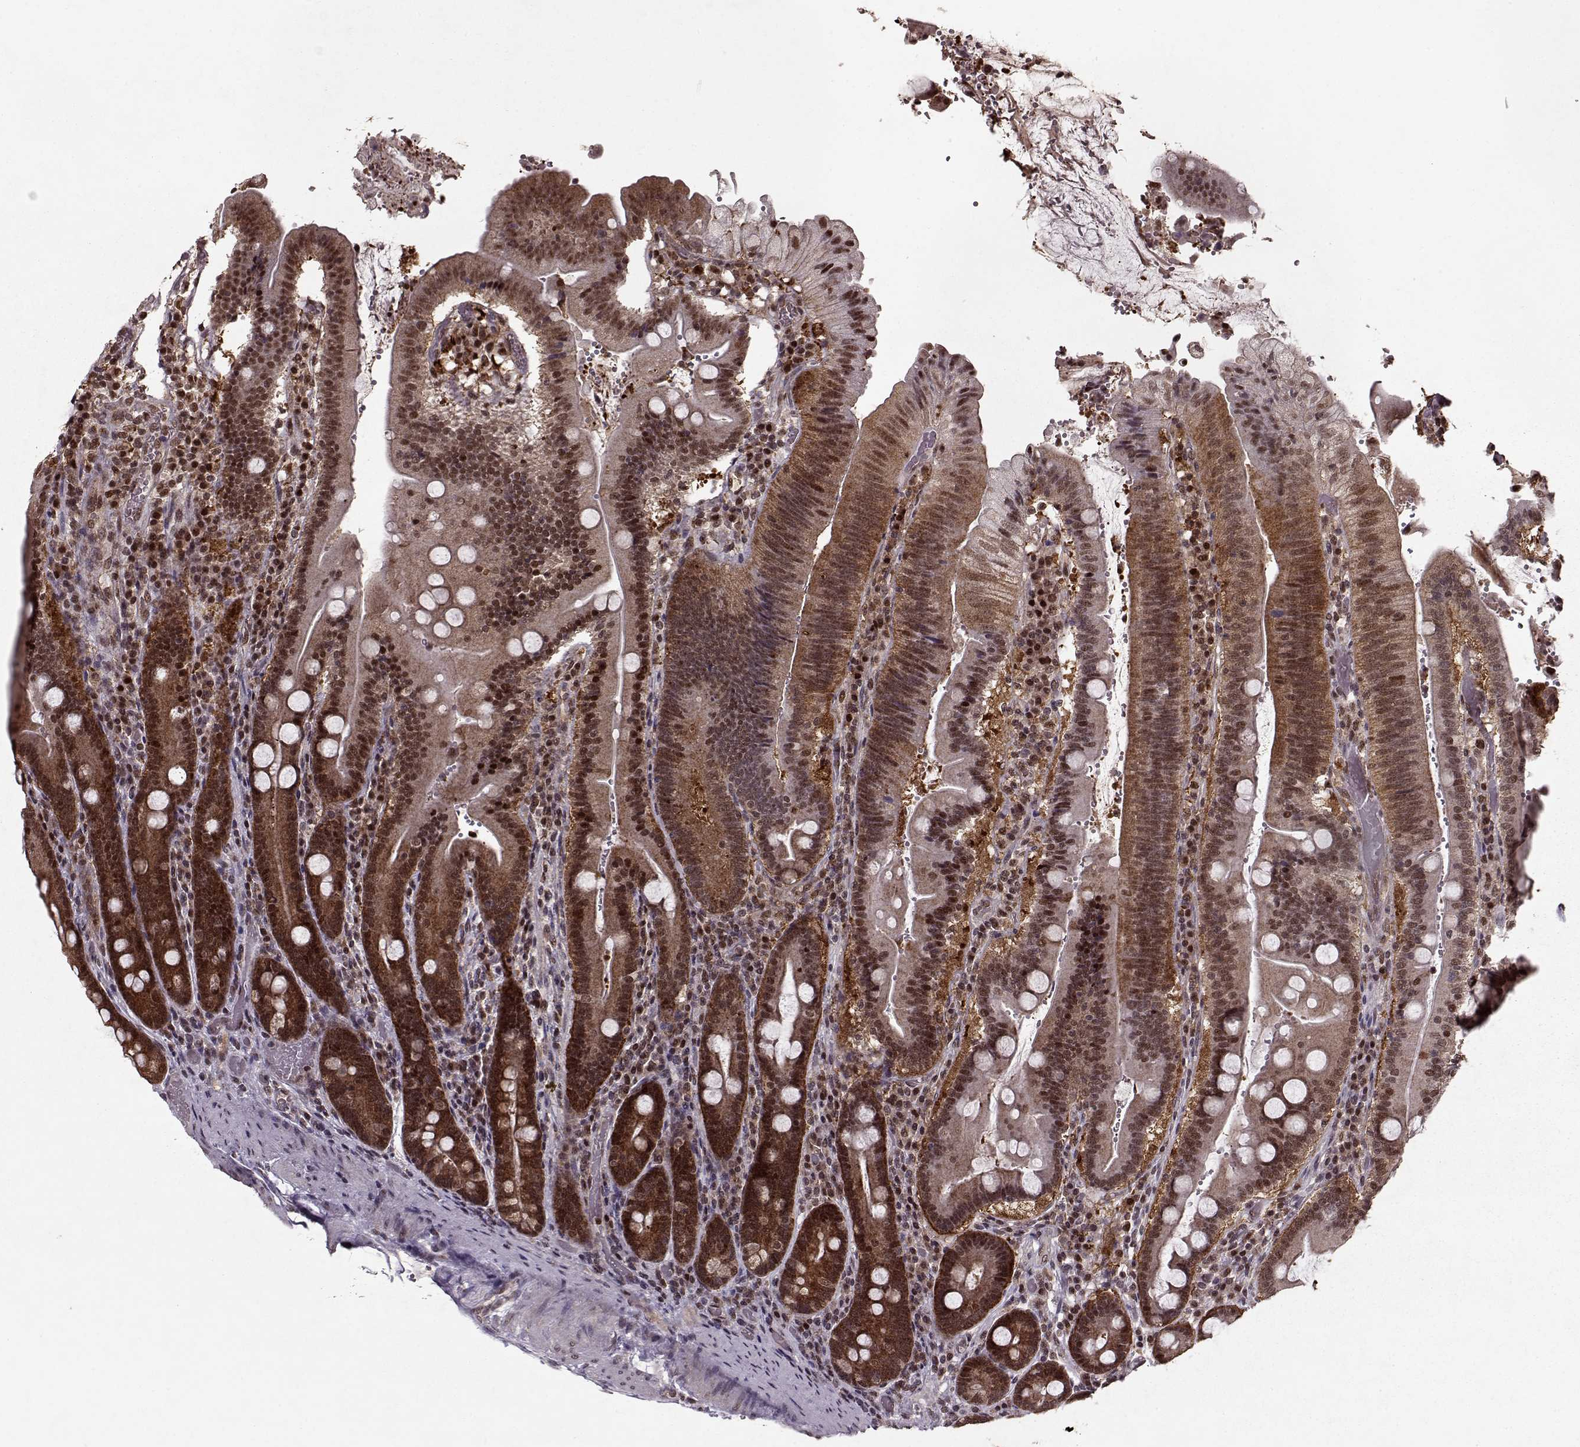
{"staining": {"intensity": "strong", "quantity": ">75%", "location": "cytoplasmic/membranous,nuclear"}, "tissue": "duodenum", "cell_type": "Glandular cells", "image_type": "normal", "snomed": [{"axis": "morphology", "description": "Normal tissue, NOS"}, {"axis": "topography", "description": "Duodenum"}], "caption": "Immunohistochemical staining of unremarkable human duodenum displays strong cytoplasmic/membranous,nuclear protein expression in approximately >75% of glandular cells. The protein is stained brown, and the nuclei are stained in blue (DAB IHC with brightfield microscopy, high magnification).", "gene": "PSMA7", "patient": {"sex": "female", "age": 62}}